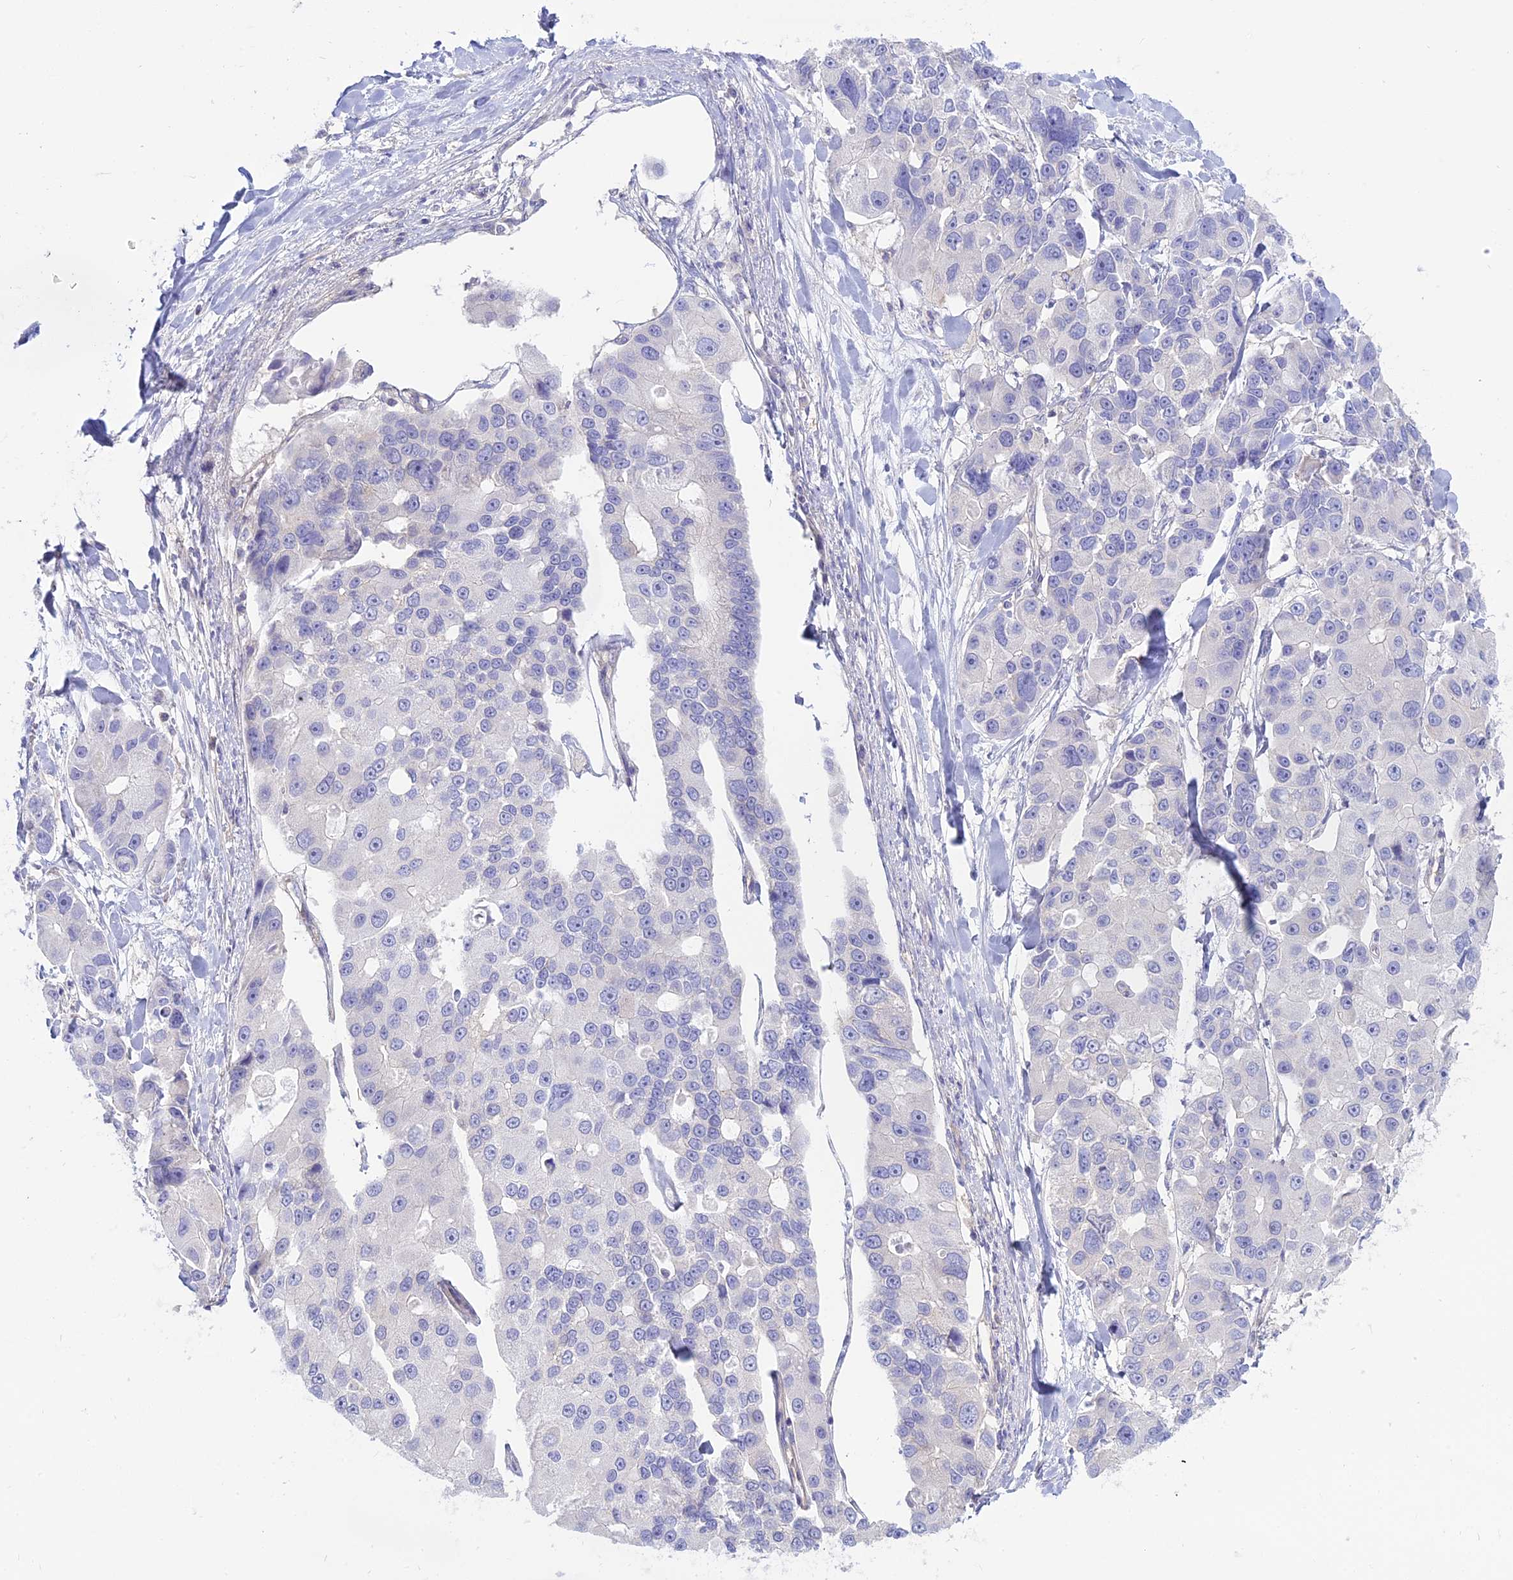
{"staining": {"intensity": "negative", "quantity": "none", "location": "none"}, "tissue": "lung cancer", "cell_type": "Tumor cells", "image_type": "cancer", "snomed": [{"axis": "morphology", "description": "Adenocarcinoma, NOS"}, {"axis": "topography", "description": "Lung"}], "caption": "IHC of adenocarcinoma (lung) displays no staining in tumor cells.", "gene": "AHCYL1", "patient": {"sex": "female", "age": 54}}